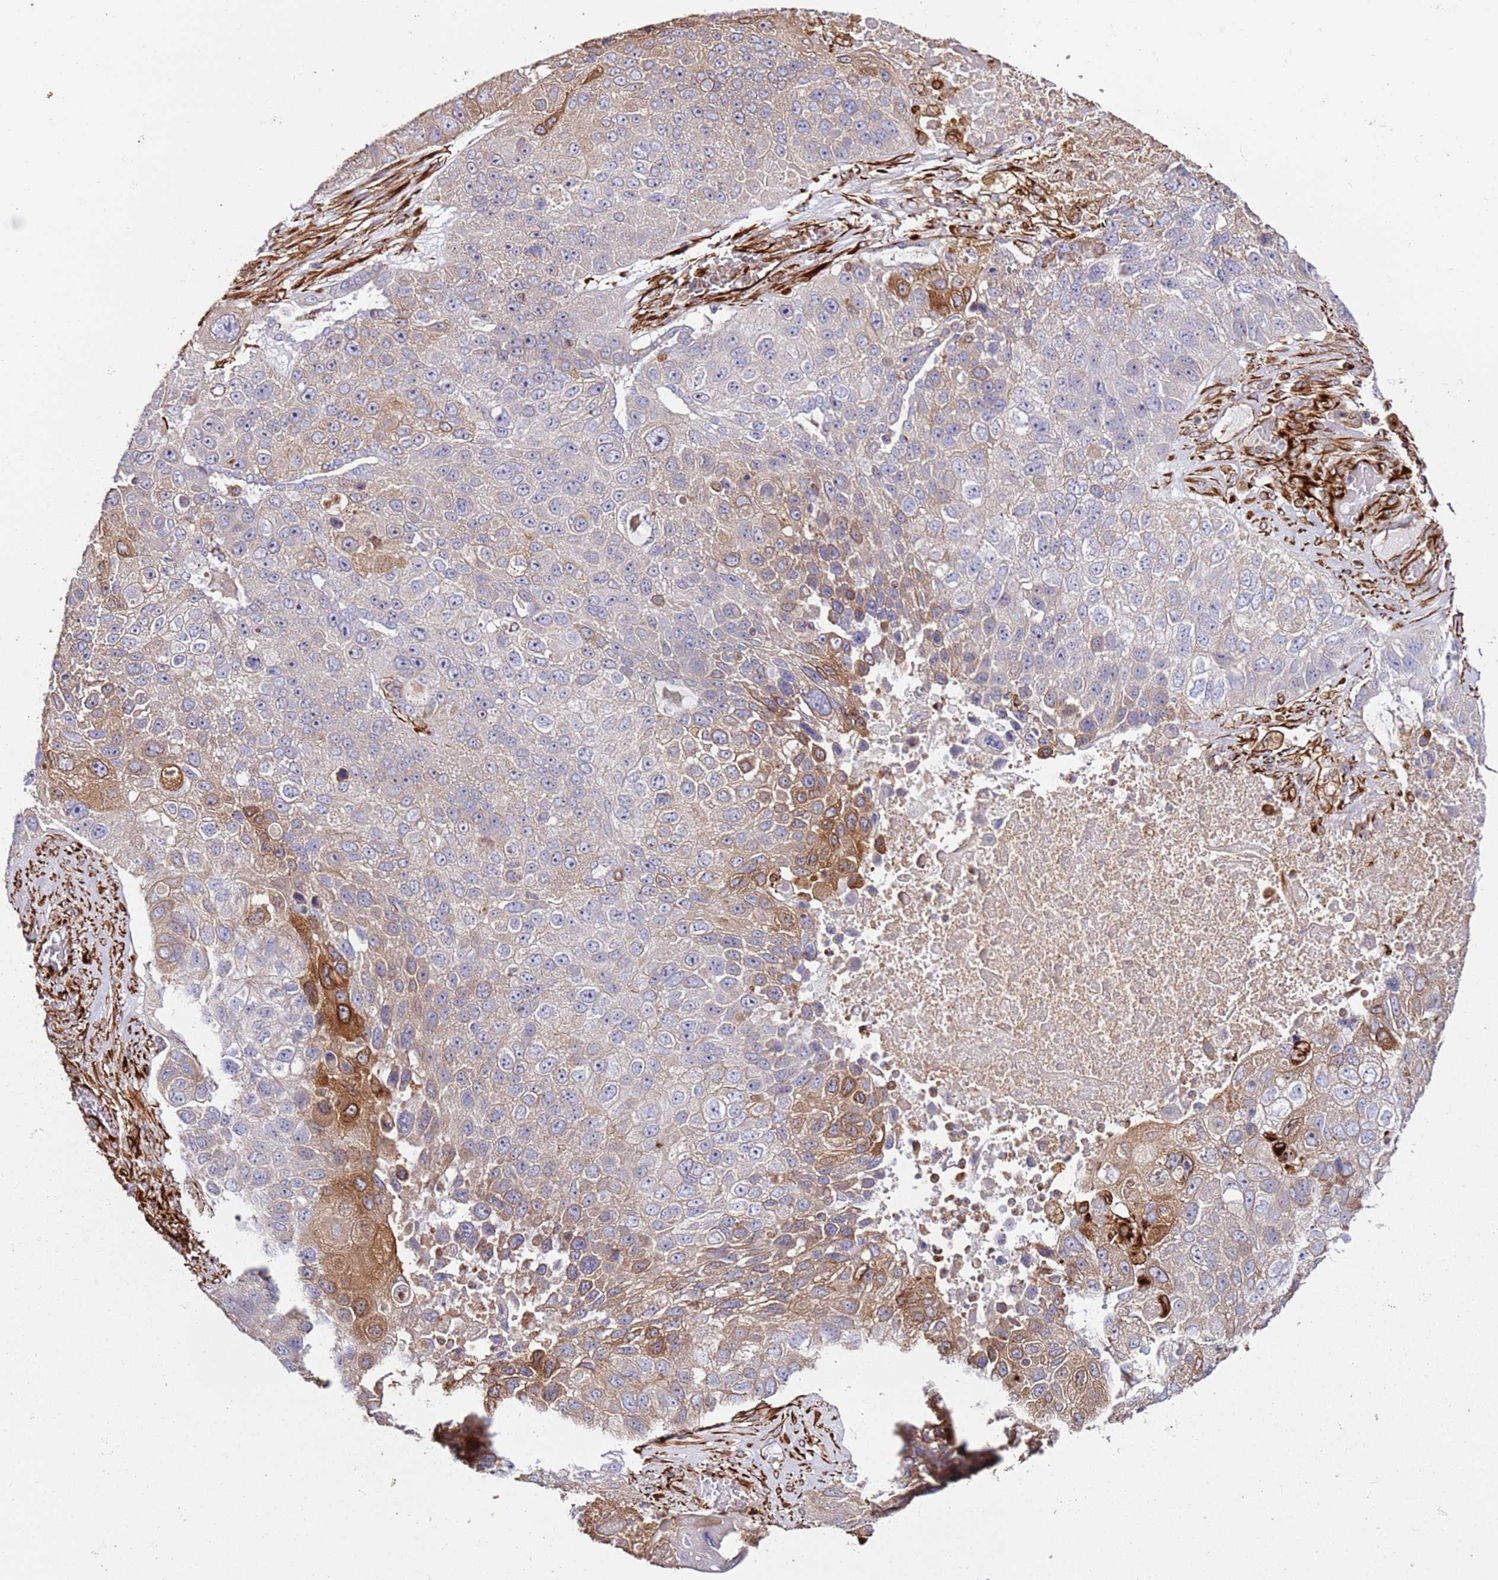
{"staining": {"intensity": "moderate", "quantity": "<25%", "location": "cytoplasmic/membranous"}, "tissue": "lung cancer", "cell_type": "Tumor cells", "image_type": "cancer", "snomed": [{"axis": "morphology", "description": "Squamous cell carcinoma, NOS"}, {"axis": "topography", "description": "Lung"}], "caption": "Human squamous cell carcinoma (lung) stained with a protein marker displays moderate staining in tumor cells.", "gene": "MRGPRE", "patient": {"sex": "male", "age": 61}}